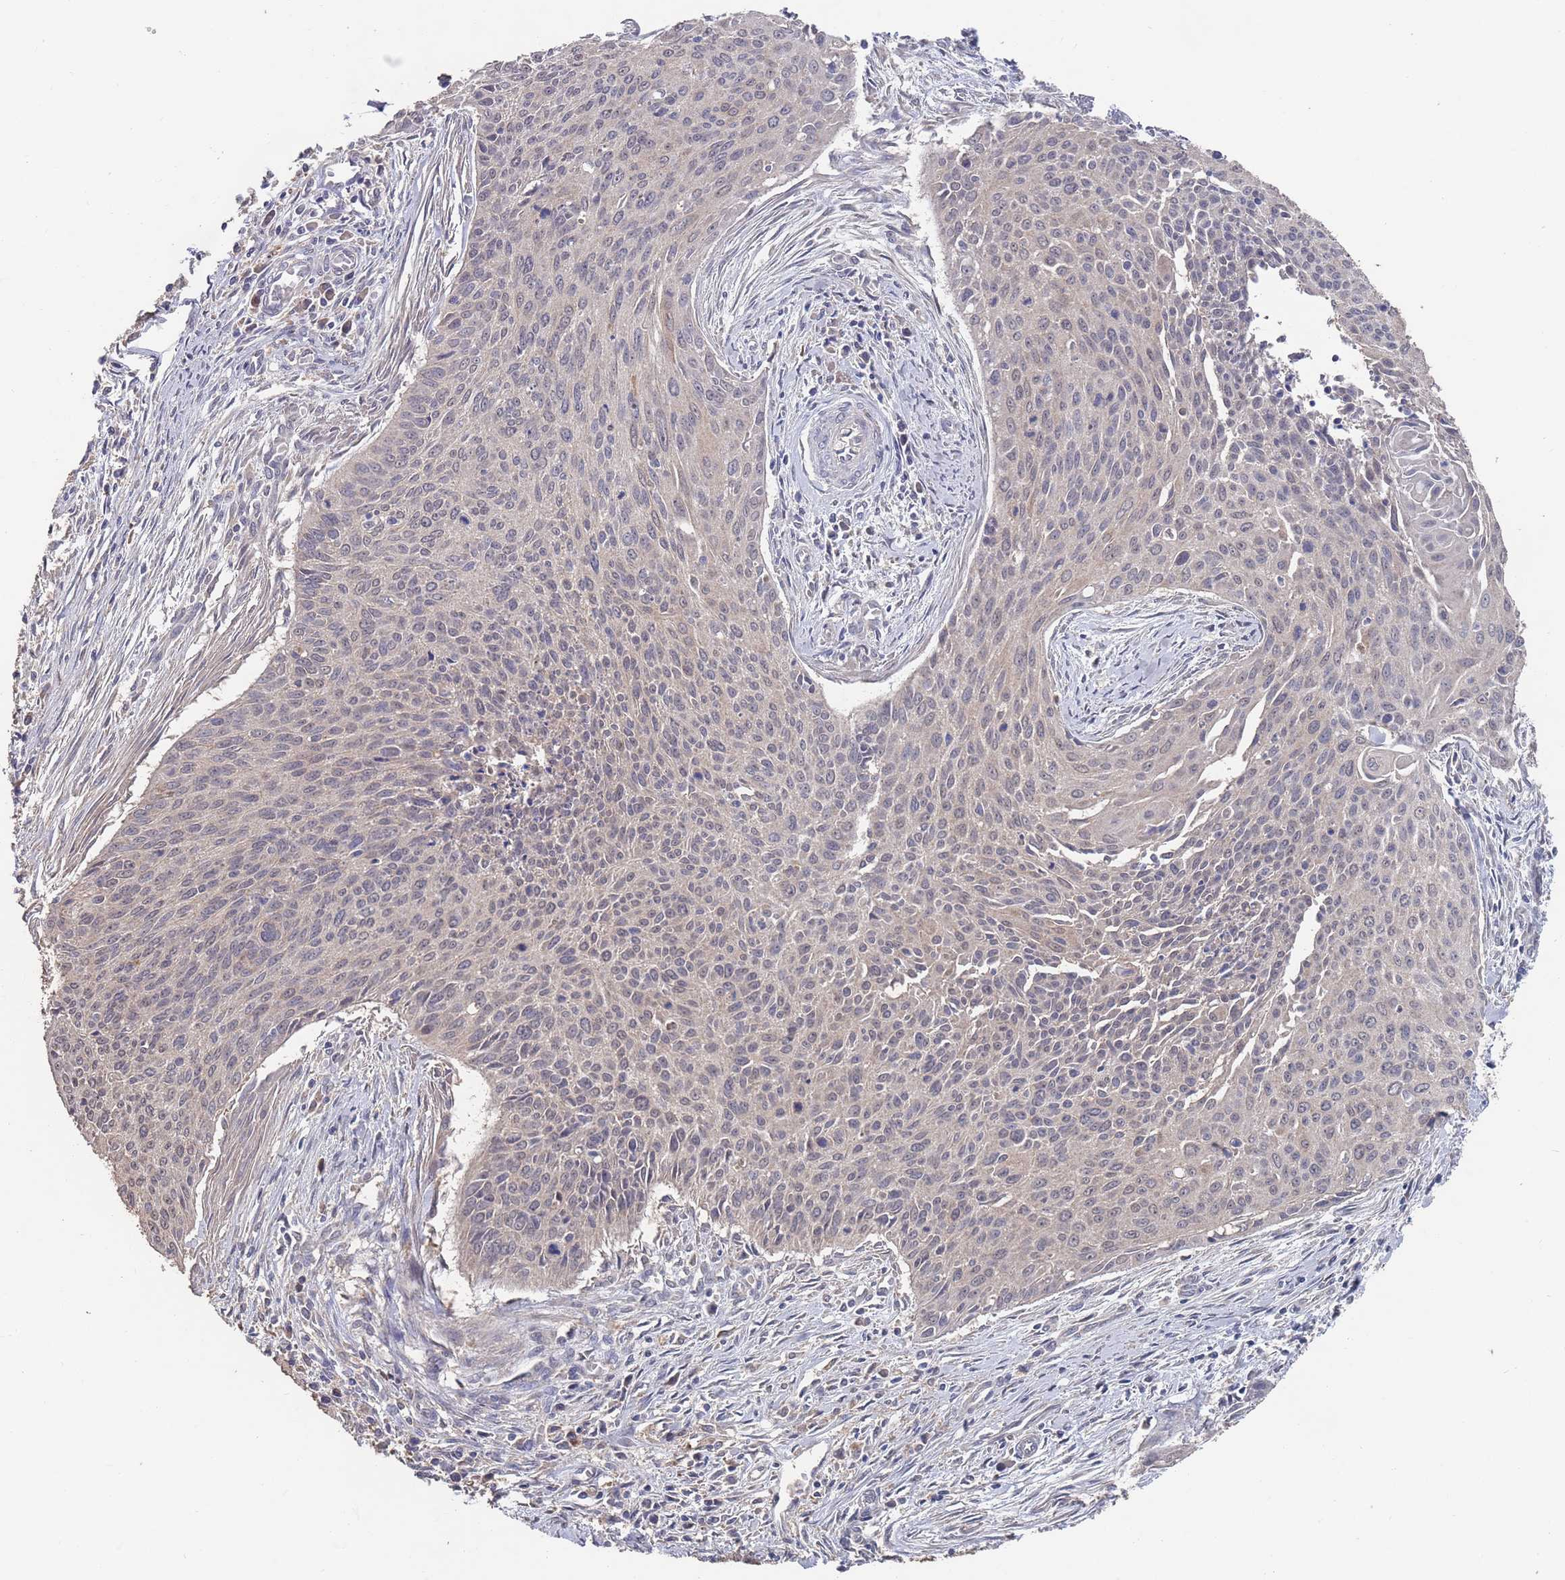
{"staining": {"intensity": "negative", "quantity": "none", "location": "none"}, "tissue": "cervical cancer", "cell_type": "Tumor cells", "image_type": "cancer", "snomed": [{"axis": "morphology", "description": "Squamous cell carcinoma, NOS"}, {"axis": "topography", "description": "Cervix"}], "caption": "The photomicrograph exhibits no significant staining in tumor cells of cervical squamous cell carcinoma.", "gene": "BTBD18", "patient": {"sex": "female", "age": 55}}